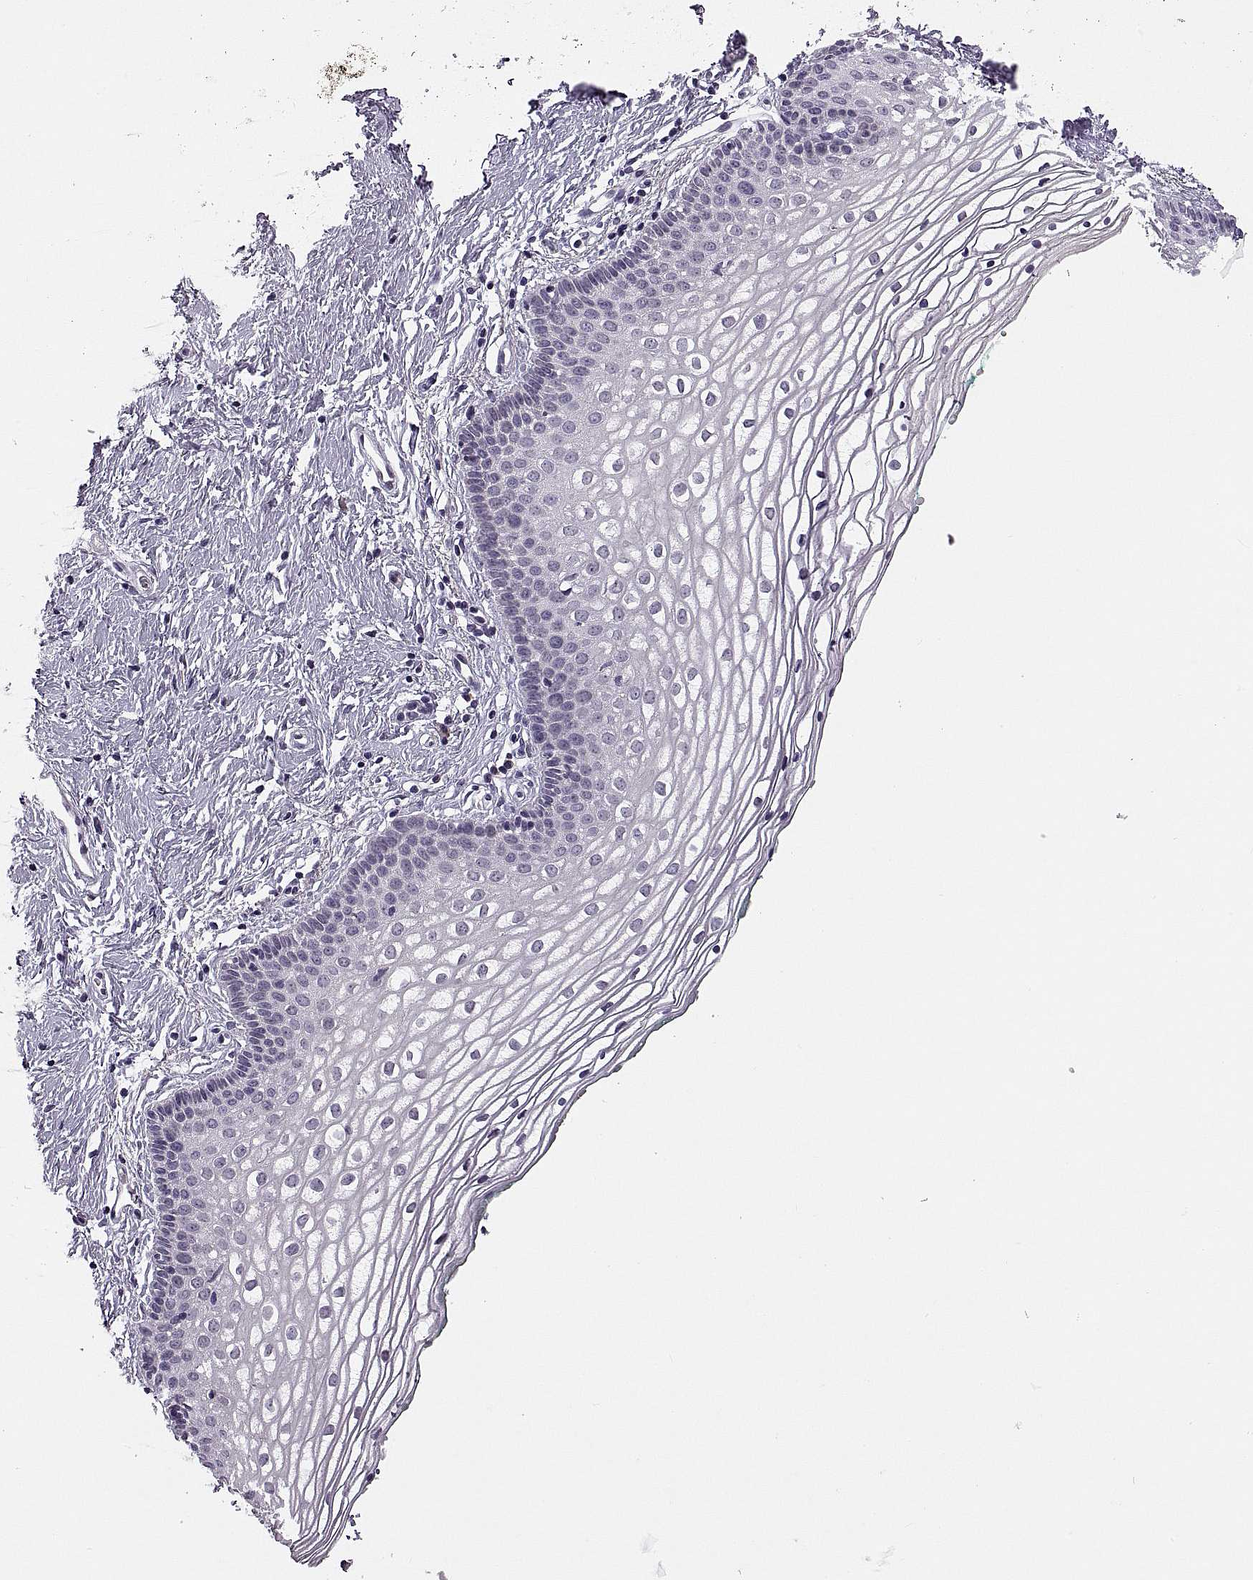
{"staining": {"intensity": "negative", "quantity": "none", "location": "none"}, "tissue": "vagina", "cell_type": "Squamous epithelial cells", "image_type": "normal", "snomed": [{"axis": "morphology", "description": "Normal tissue, NOS"}, {"axis": "topography", "description": "Vagina"}], "caption": "Human vagina stained for a protein using IHC displays no positivity in squamous epithelial cells.", "gene": "ADH6", "patient": {"sex": "female", "age": 36}}